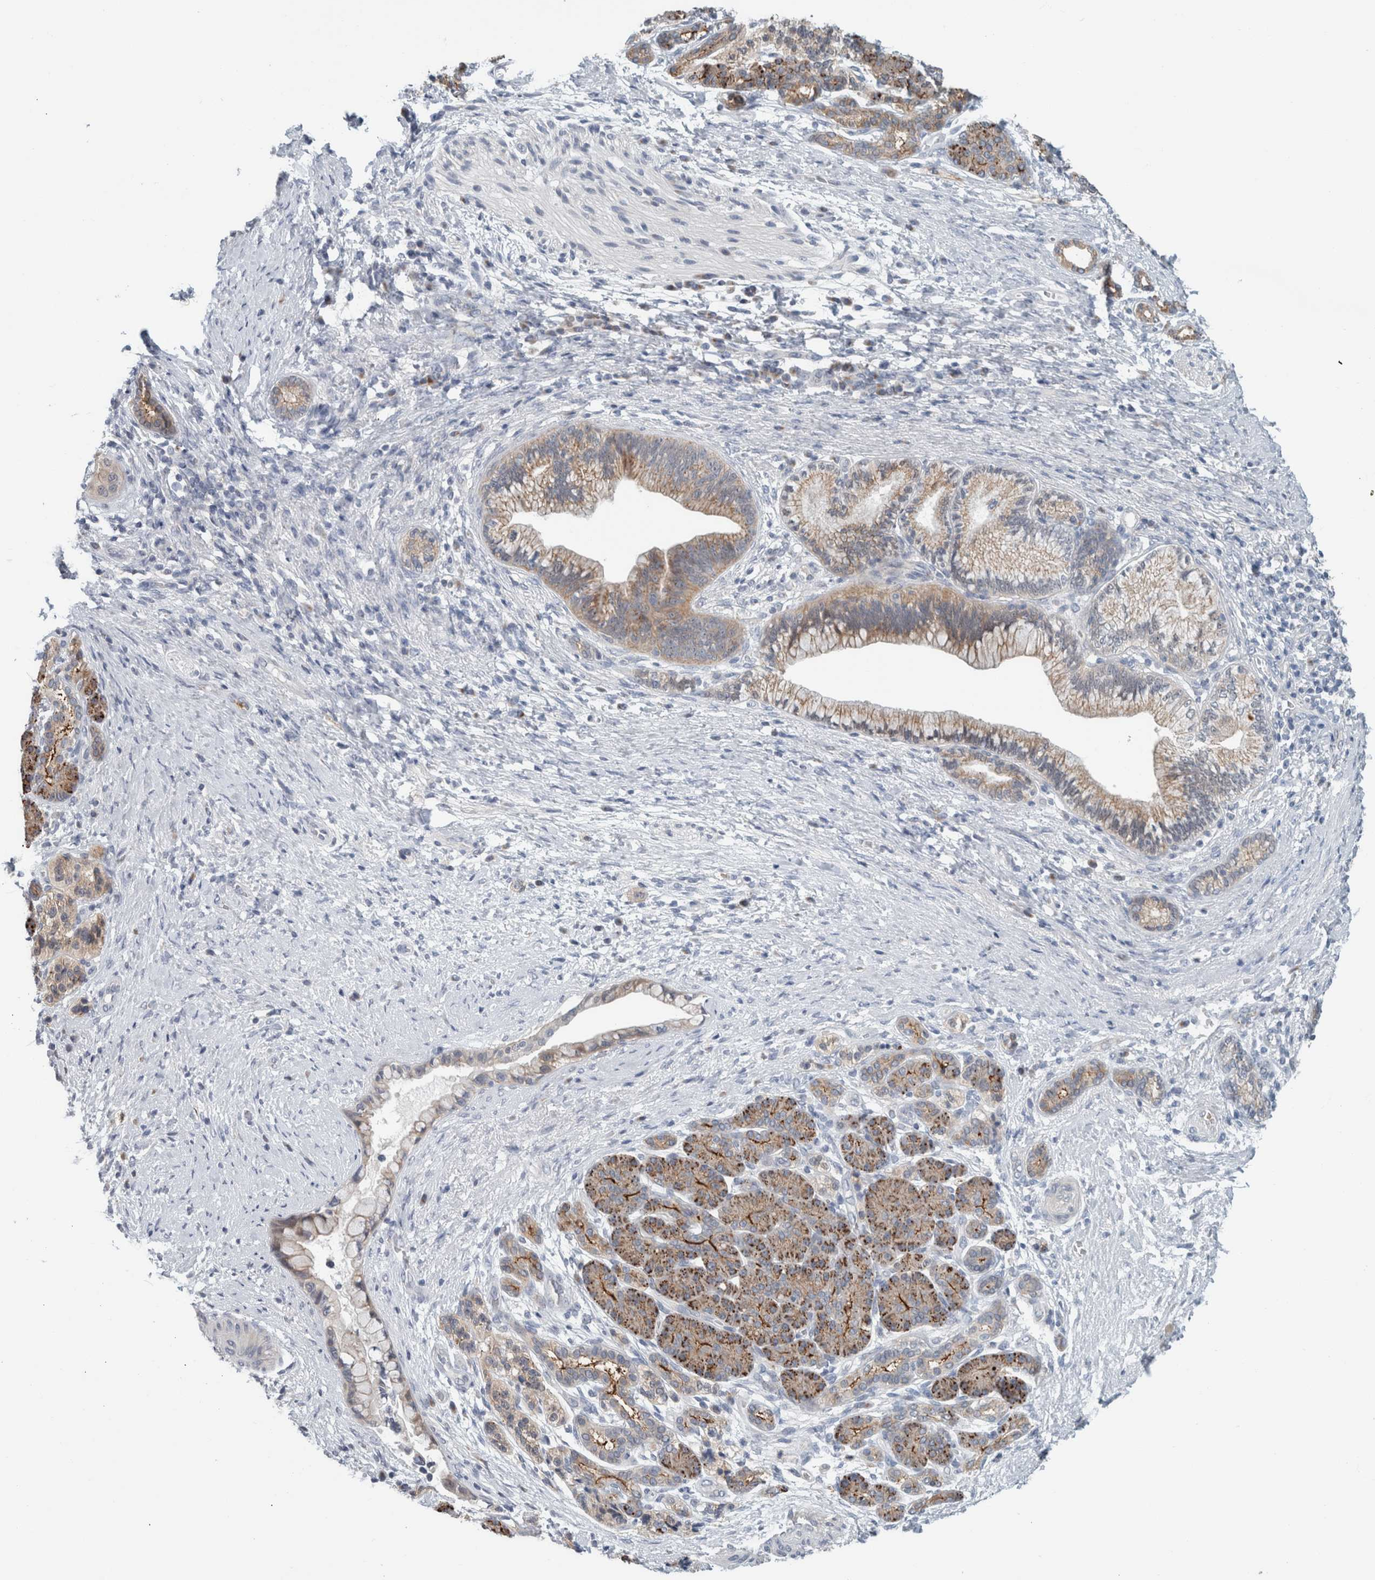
{"staining": {"intensity": "moderate", "quantity": ">75%", "location": "cytoplasmic/membranous"}, "tissue": "pancreatic cancer", "cell_type": "Tumor cells", "image_type": "cancer", "snomed": [{"axis": "morphology", "description": "Adenocarcinoma, NOS"}, {"axis": "topography", "description": "Pancreas"}], "caption": "The histopathology image demonstrates a brown stain indicating the presence of a protein in the cytoplasmic/membranous of tumor cells in pancreatic adenocarcinoma. (DAB (3,3'-diaminobenzidine) IHC with brightfield microscopy, high magnification).", "gene": "CRAT", "patient": {"sex": "male", "age": 59}}